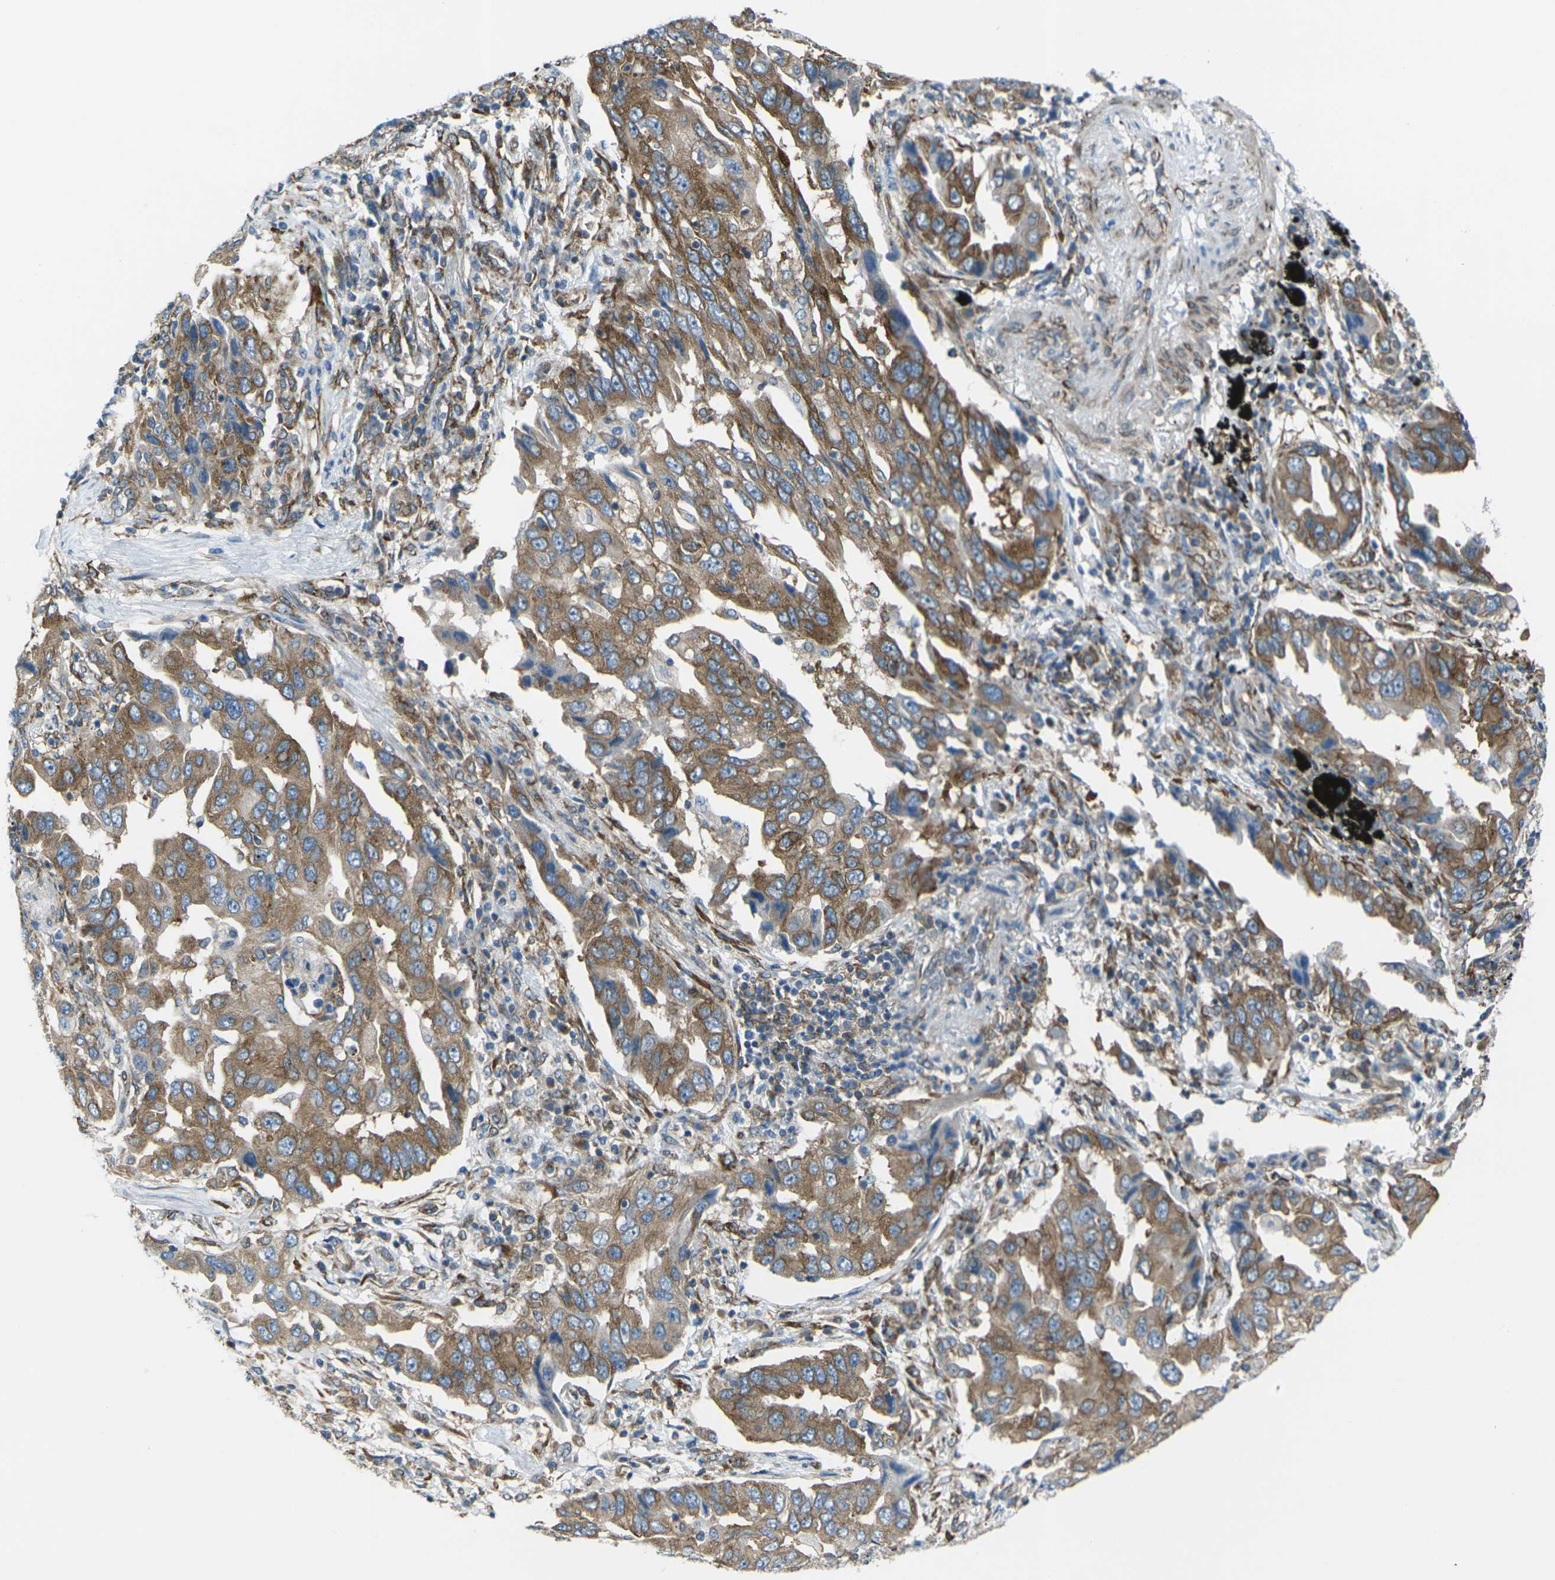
{"staining": {"intensity": "moderate", "quantity": ">75%", "location": "cytoplasmic/membranous"}, "tissue": "lung cancer", "cell_type": "Tumor cells", "image_type": "cancer", "snomed": [{"axis": "morphology", "description": "Adenocarcinoma, NOS"}, {"axis": "topography", "description": "Lung"}], "caption": "Immunohistochemical staining of lung cancer (adenocarcinoma) reveals medium levels of moderate cytoplasmic/membranous protein positivity in about >75% of tumor cells.", "gene": "CELSR2", "patient": {"sex": "female", "age": 65}}